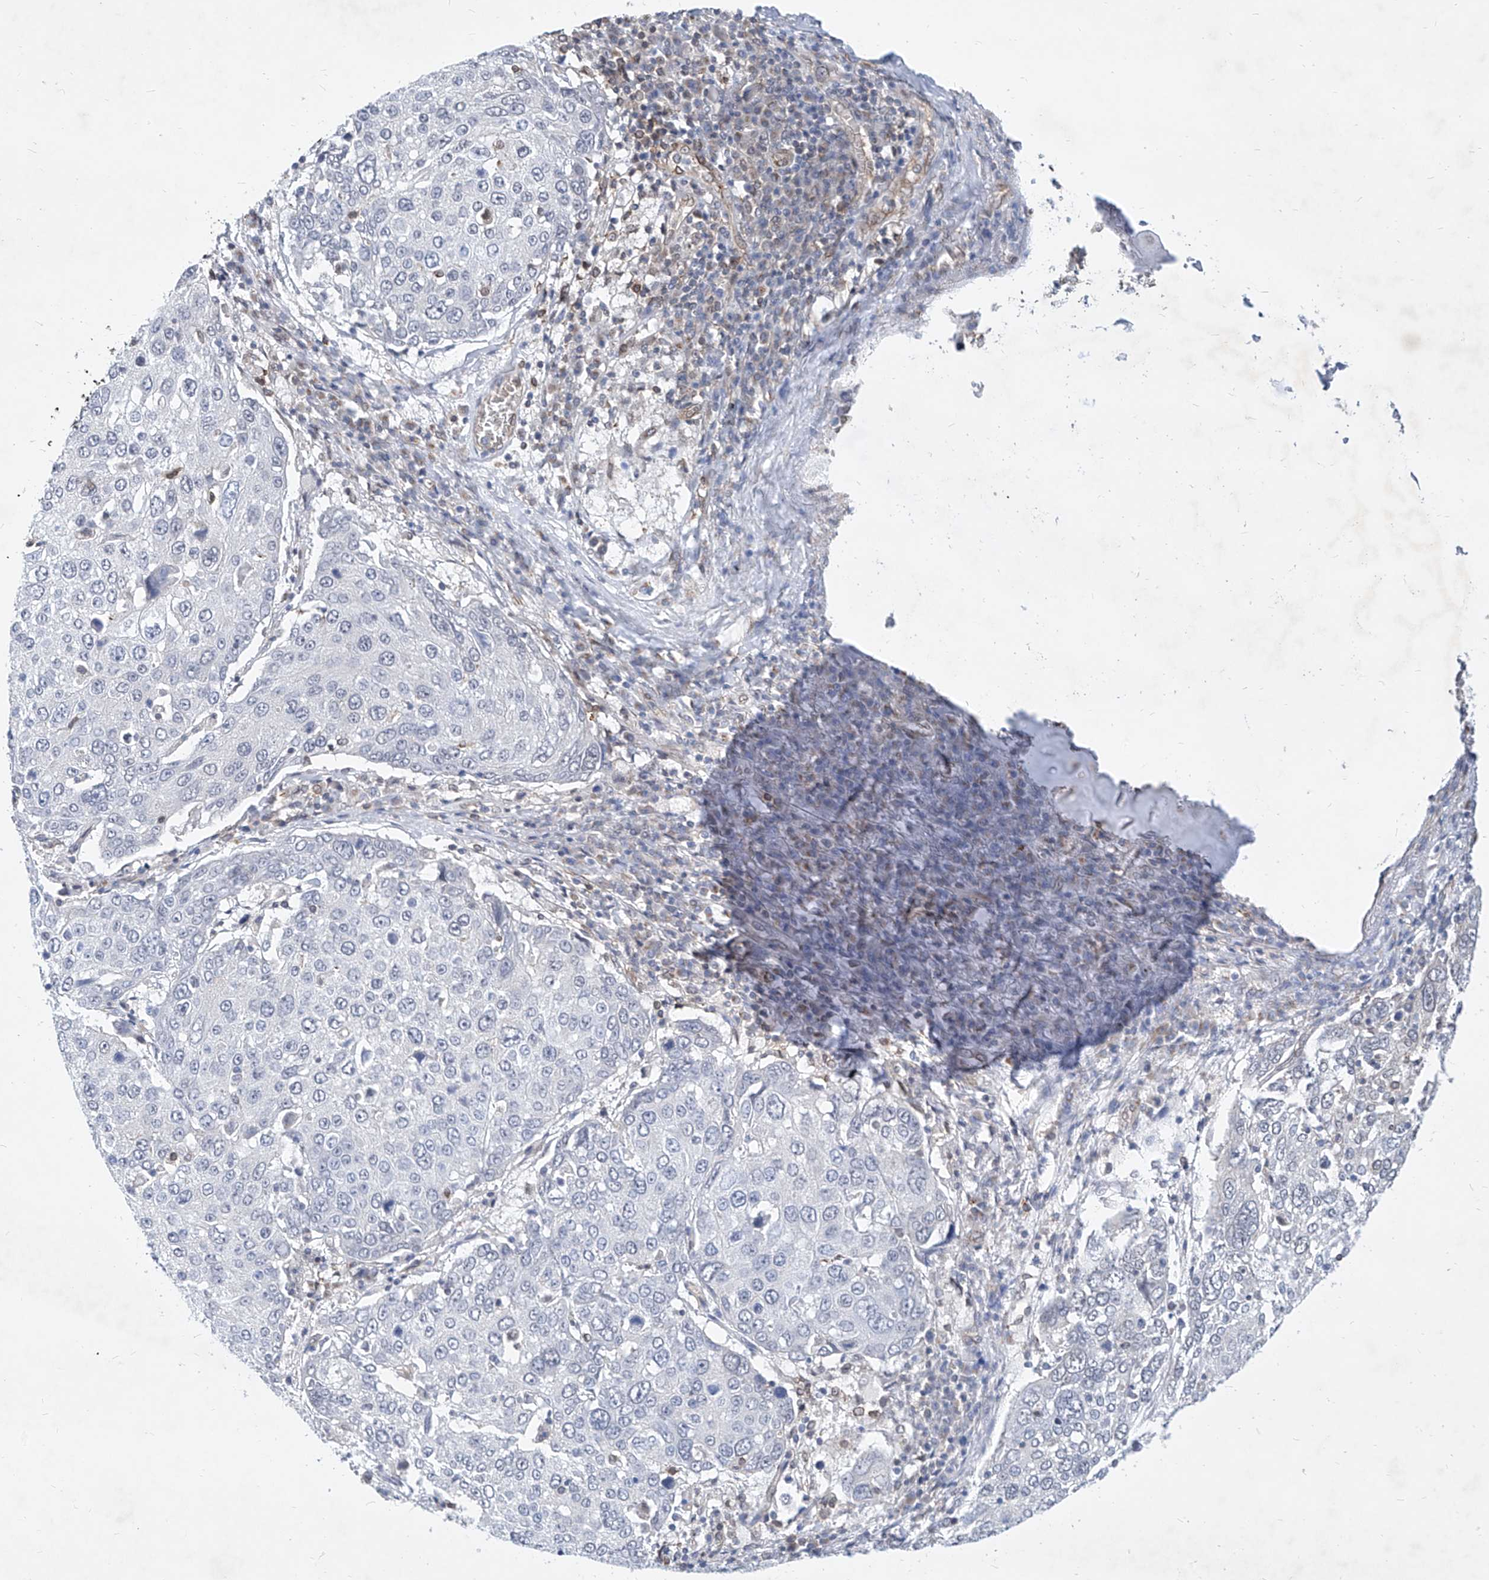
{"staining": {"intensity": "negative", "quantity": "none", "location": "none"}, "tissue": "lung cancer", "cell_type": "Tumor cells", "image_type": "cancer", "snomed": [{"axis": "morphology", "description": "Squamous cell carcinoma, NOS"}, {"axis": "topography", "description": "Lung"}], "caption": "Immunohistochemistry of lung squamous cell carcinoma displays no expression in tumor cells.", "gene": "MX2", "patient": {"sex": "male", "age": 65}}